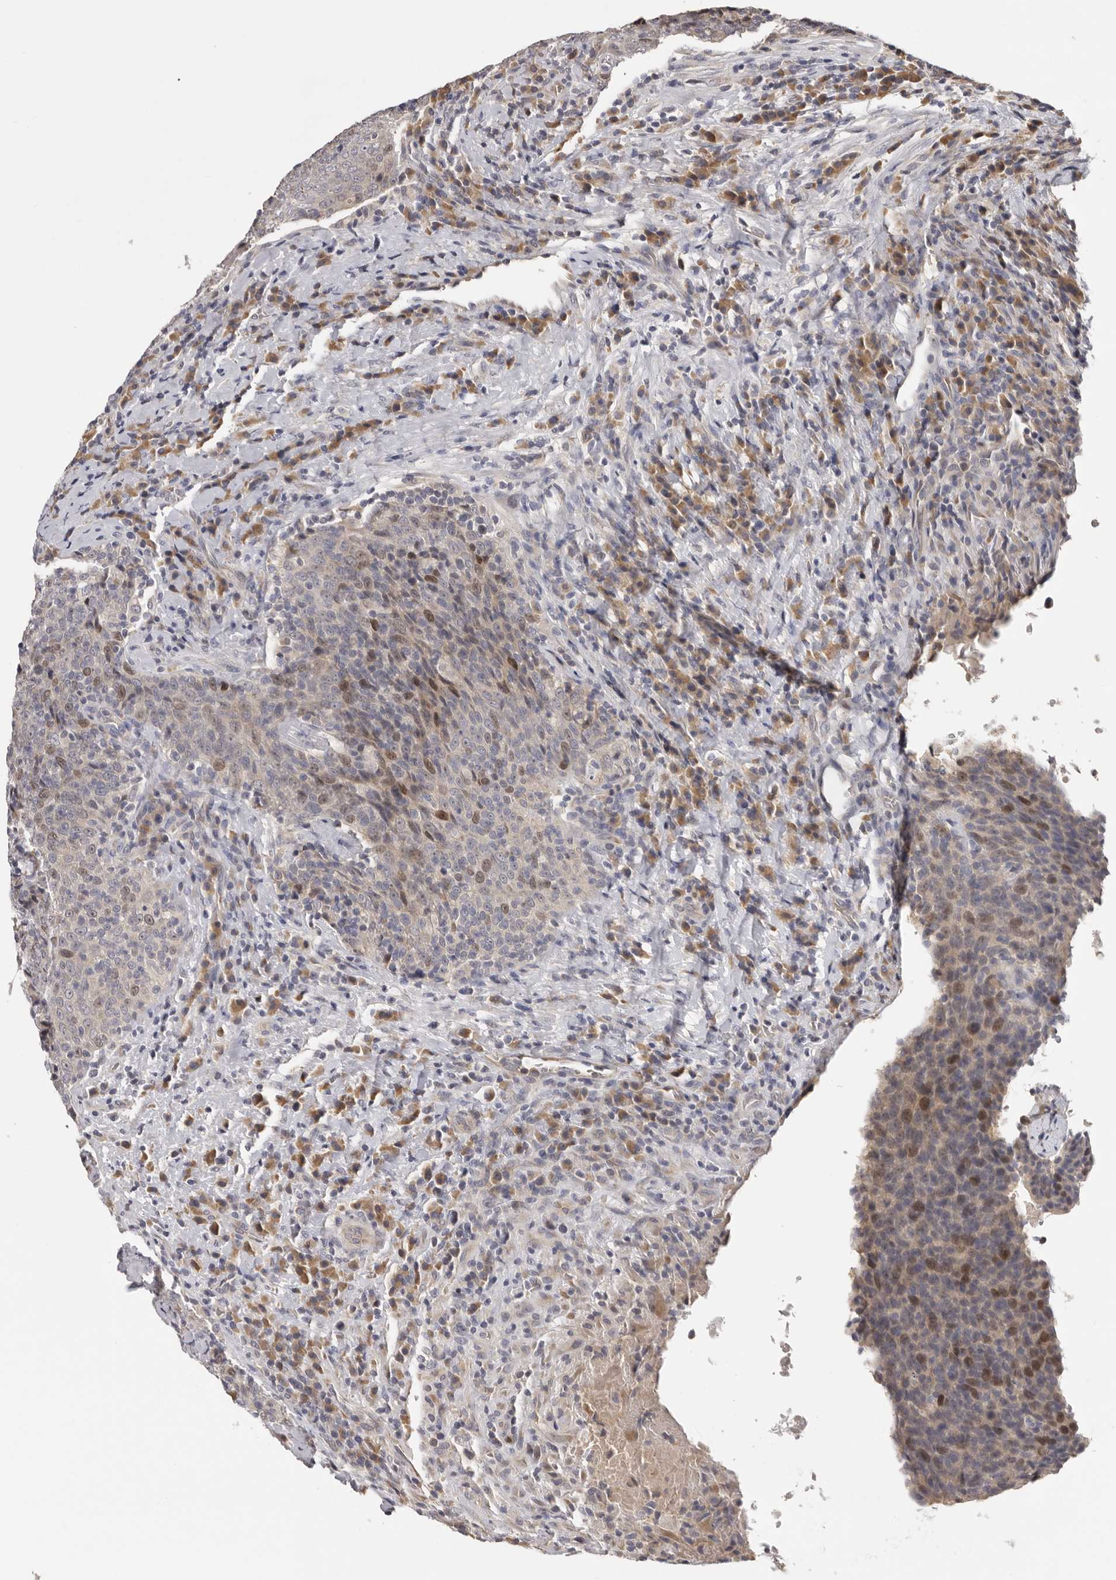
{"staining": {"intensity": "moderate", "quantity": "25%-75%", "location": "cytoplasmic/membranous,nuclear"}, "tissue": "head and neck cancer", "cell_type": "Tumor cells", "image_type": "cancer", "snomed": [{"axis": "morphology", "description": "Squamous cell carcinoma, NOS"}, {"axis": "morphology", "description": "Squamous cell carcinoma, metastatic, NOS"}, {"axis": "topography", "description": "Lymph node"}, {"axis": "topography", "description": "Head-Neck"}], "caption": "Head and neck cancer (squamous cell carcinoma) stained for a protein (brown) exhibits moderate cytoplasmic/membranous and nuclear positive positivity in about 25%-75% of tumor cells.", "gene": "KIF2B", "patient": {"sex": "male", "age": 62}}